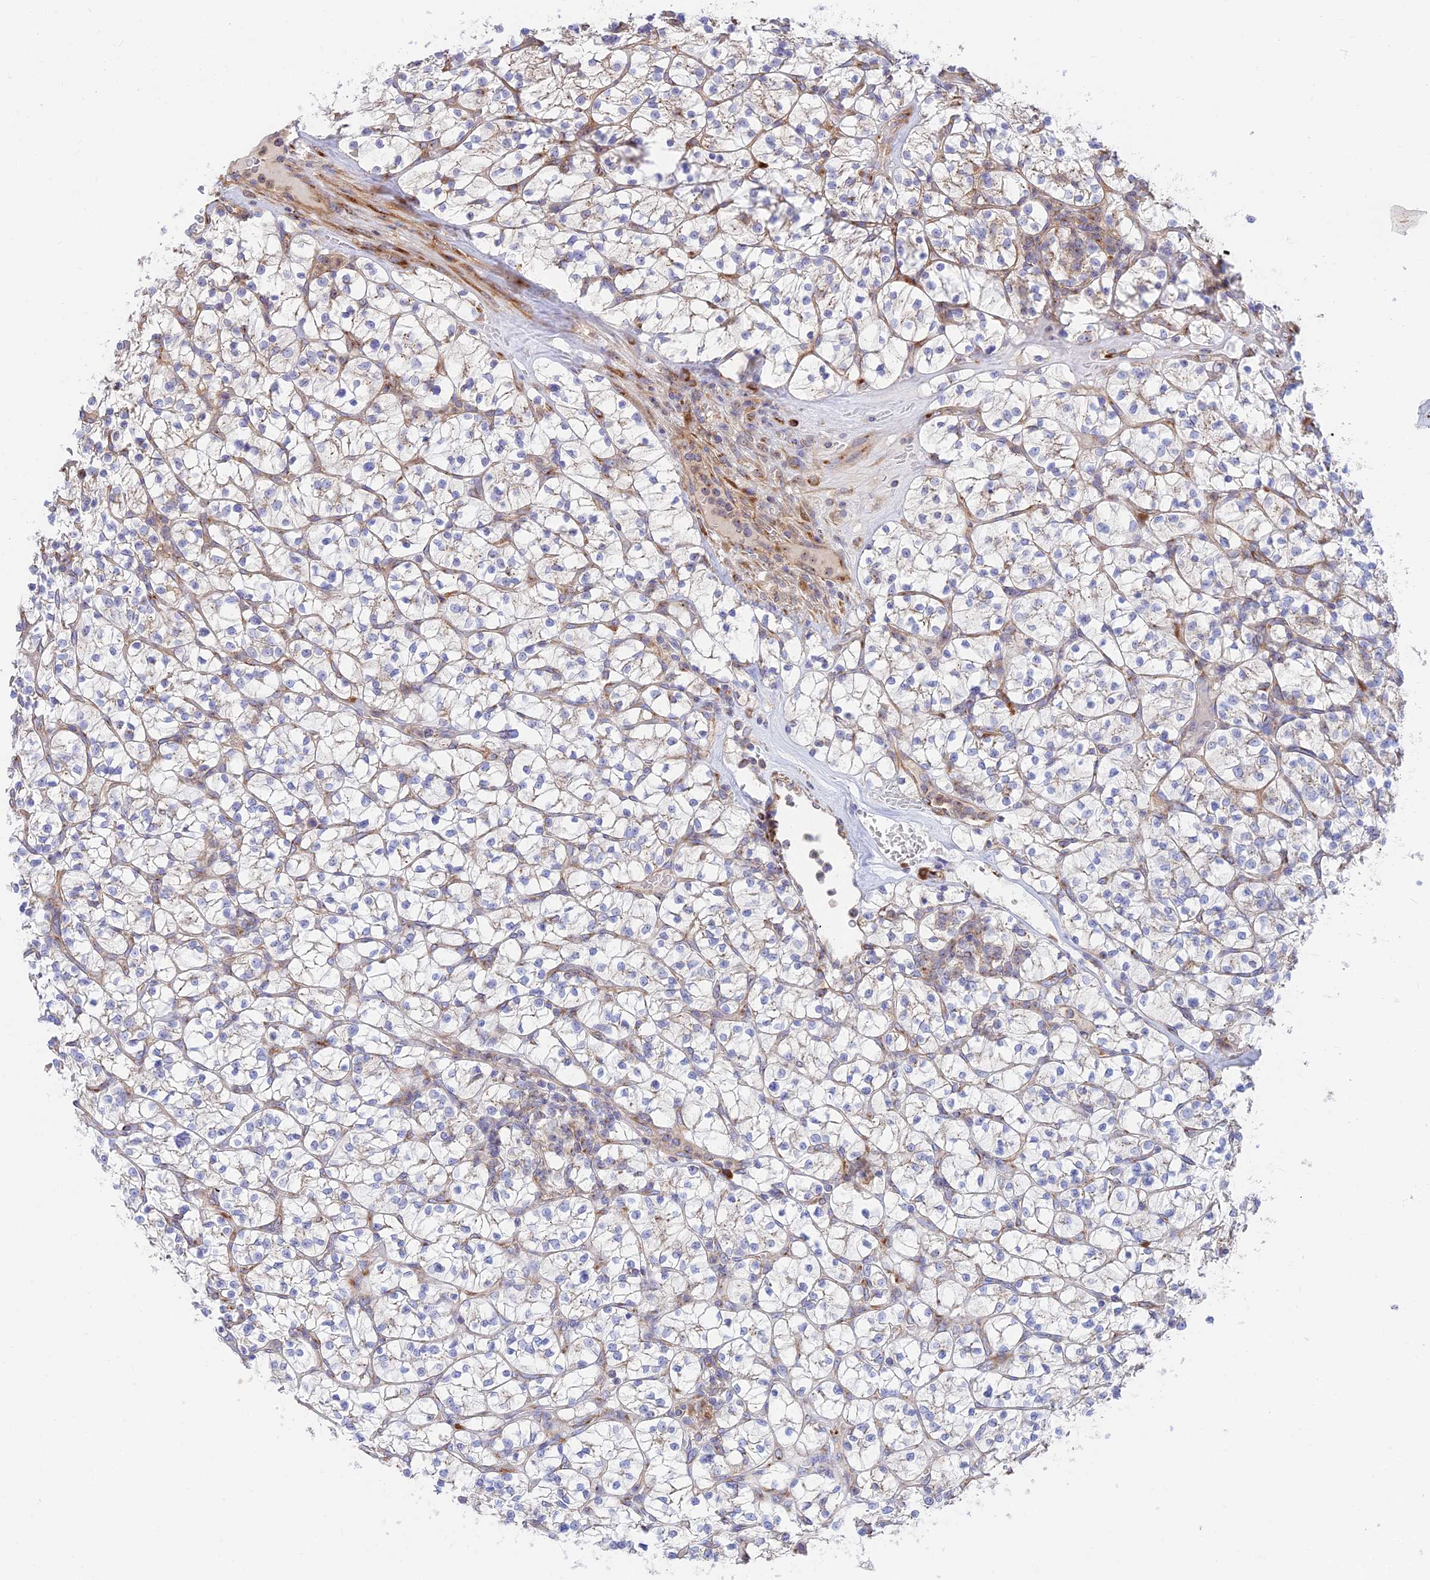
{"staining": {"intensity": "weak", "quantity": "25%-75%", "location": "cytoplasmic/membranous"}, "tissue": "renal cancer", "cell_type": "Tumor cells", "image_type": "cancer", "snomed": [{"axis": "morphology", "description": "Adenocarcinoma, NOS"}, {"axis": "topography", "description": "Kidney"}], "caption": "Immunohistochemical staining of renal cancer (adenocarcinoma) displays weak cytoplasmic/membranous protein positivity in about 25%-75% of tumor cells. The staining was performed using DAB to visualize the protein expression in brown, while the nuclei were stained in blue with hematoxylin (Magnification: 20x).", "gene": "GOLGA3", "patient": {"sex": "female", "age": 64}}